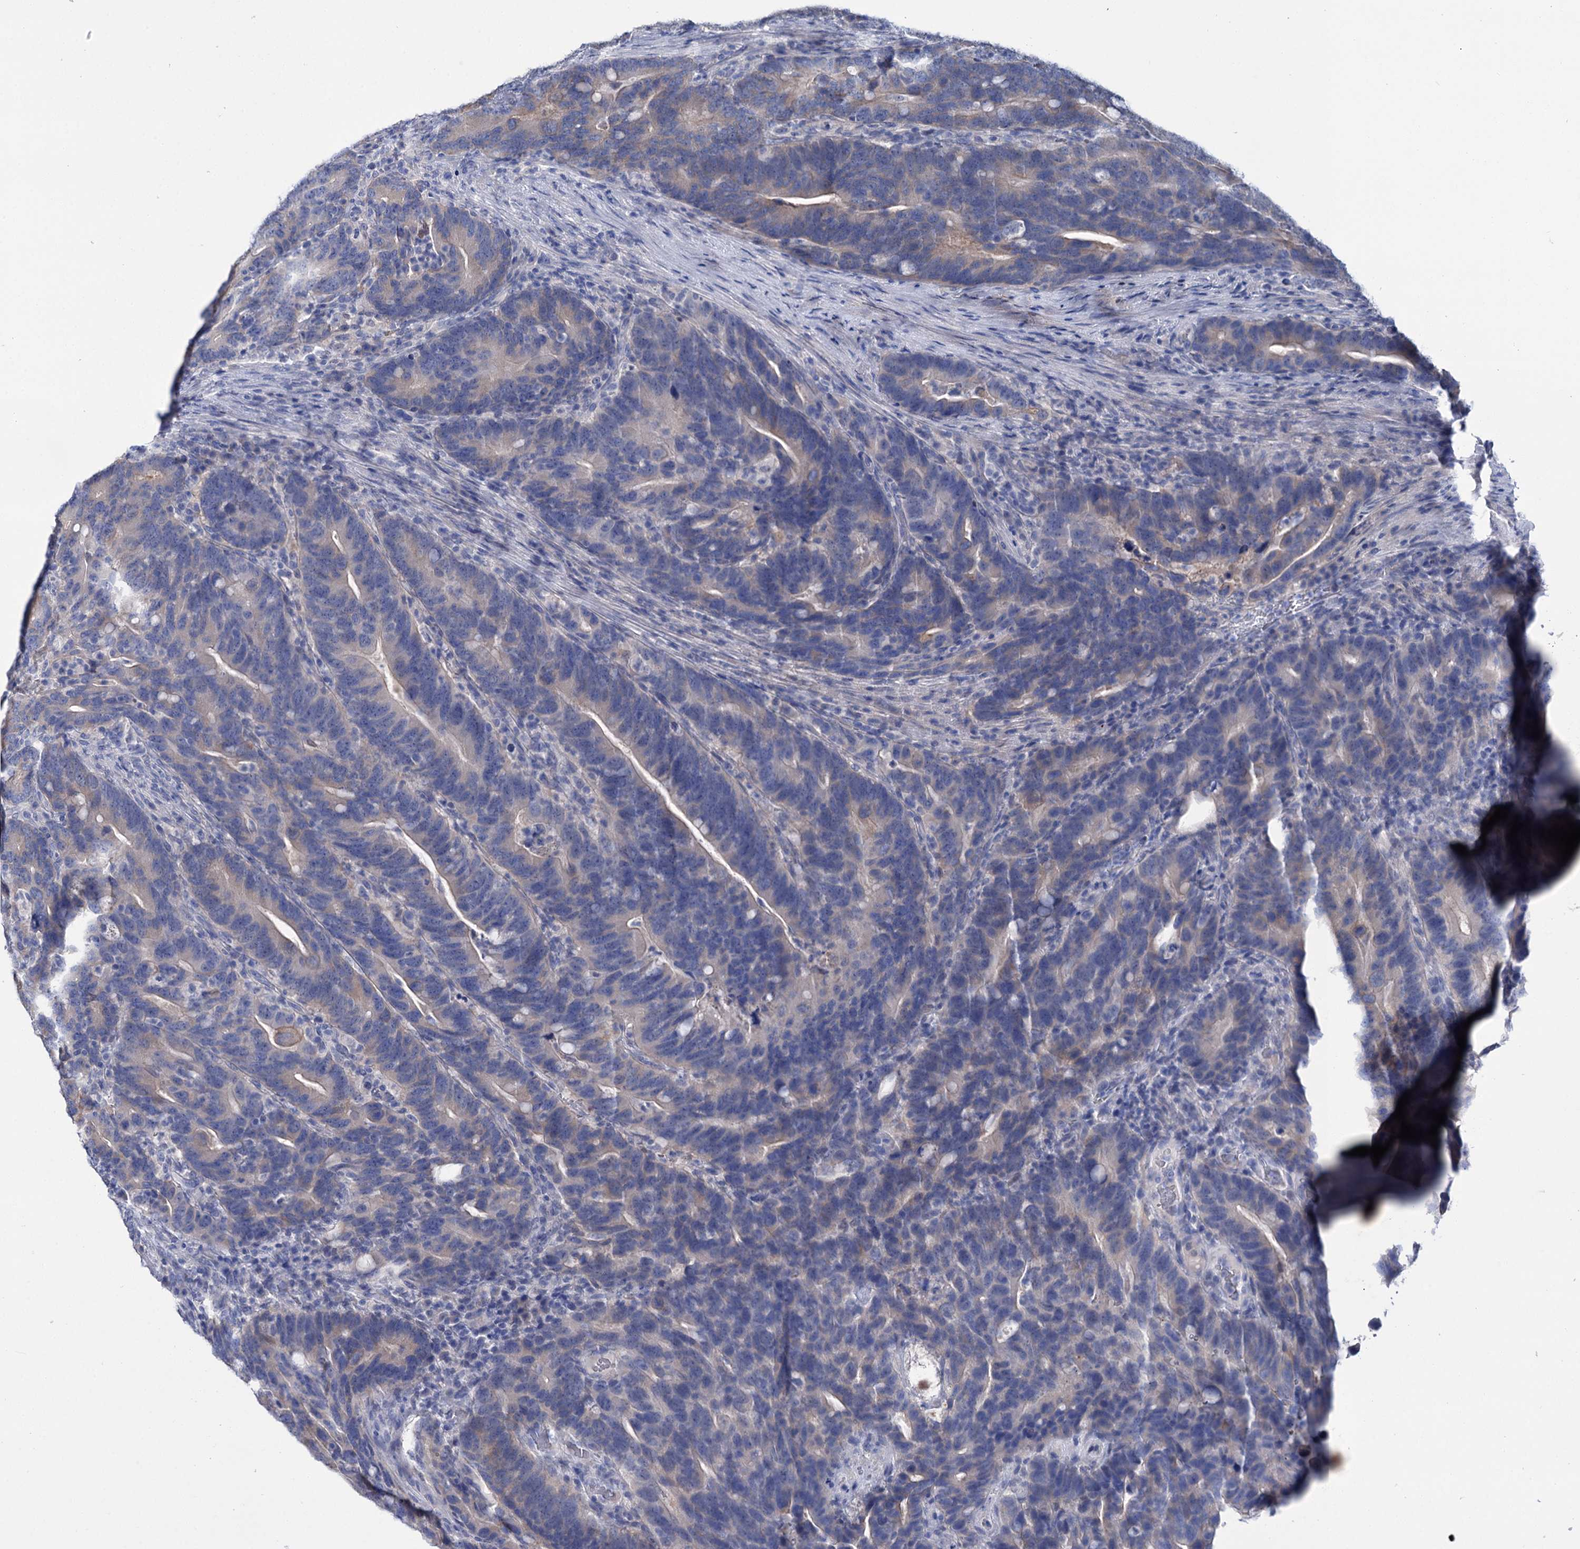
{"staining": {"intensity": "negative", "quantity": "none", "location": "none"}, "tissue": "colorectal cancer", "cell_type": "Tumor cells", "image_type": "cancer", "snomed": [{"axis": "morphology", "description": "Adenocarcinoma, NOS"}, {"axis": "topography", "description": "Colon"}], "caption": "Human colorectal cancer (adenocarcinoma) stained for a protein using immunohistochemistry reveals no positivity in tumor cells.", "gene": "LYZL4", "patient": {"sex": "female", "age": 66}}